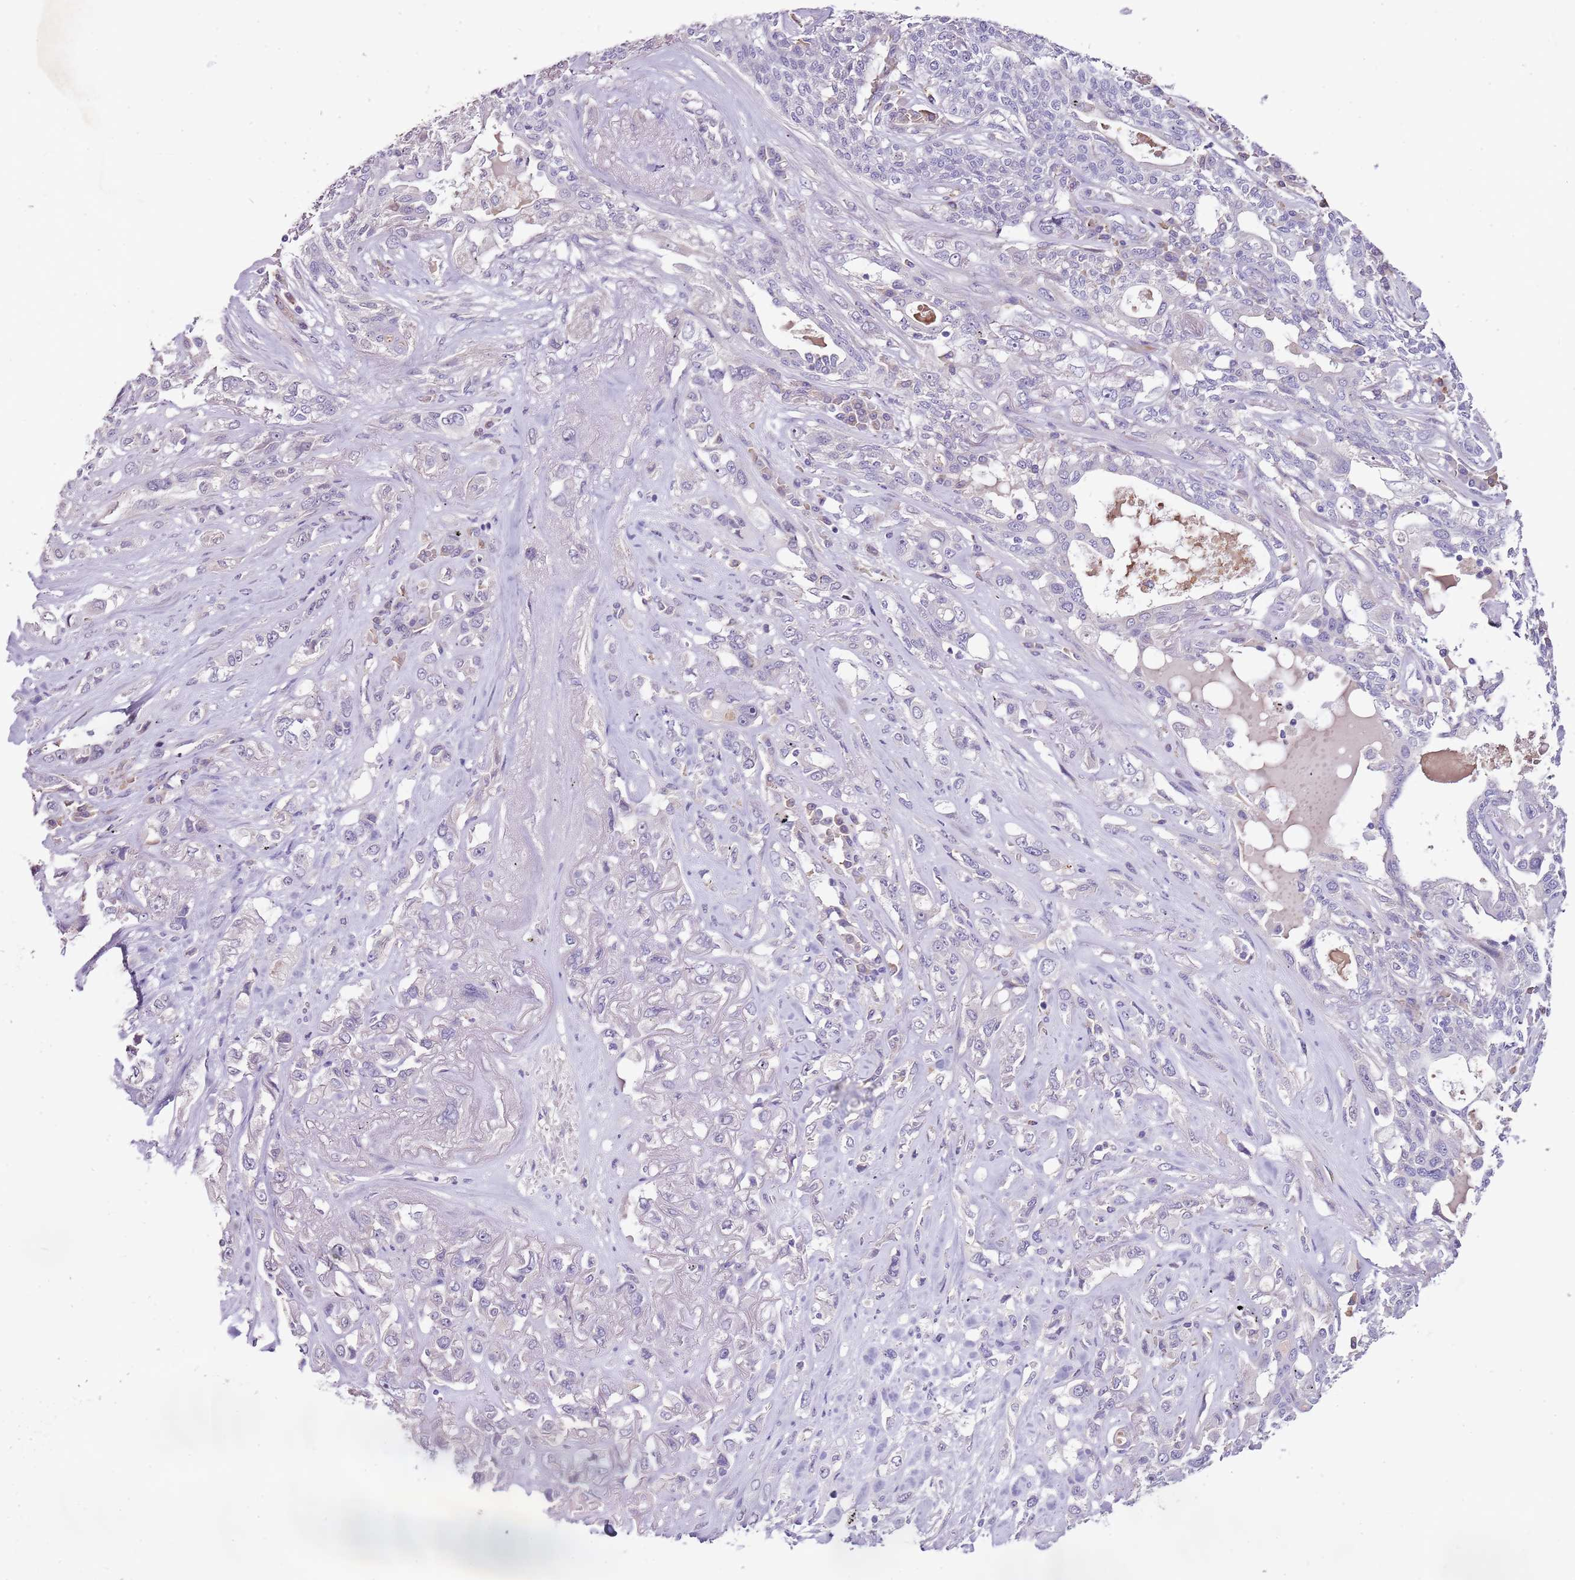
{"staining": {"intensity": "negative", "quantity": "none", "location": "none"}, "tissue": "lung cancer", "cell_type": "Tumor cells", "image_type": "cancer", "snomed": [{"axis": "morphology", "description": "Squamous cell carcinoma, NOS"}, {"axis": "topography", "description": "Lung"}], "caption": "This micrograph is of lung squamous cell carcinoma stained with immunohistochemistry to label a protein in brown with the nuclei are counter-stained blue. There is no expression in tumor cells.", "gene": "NKX2-3", "patient": {"sex": "female", "age": 70}}